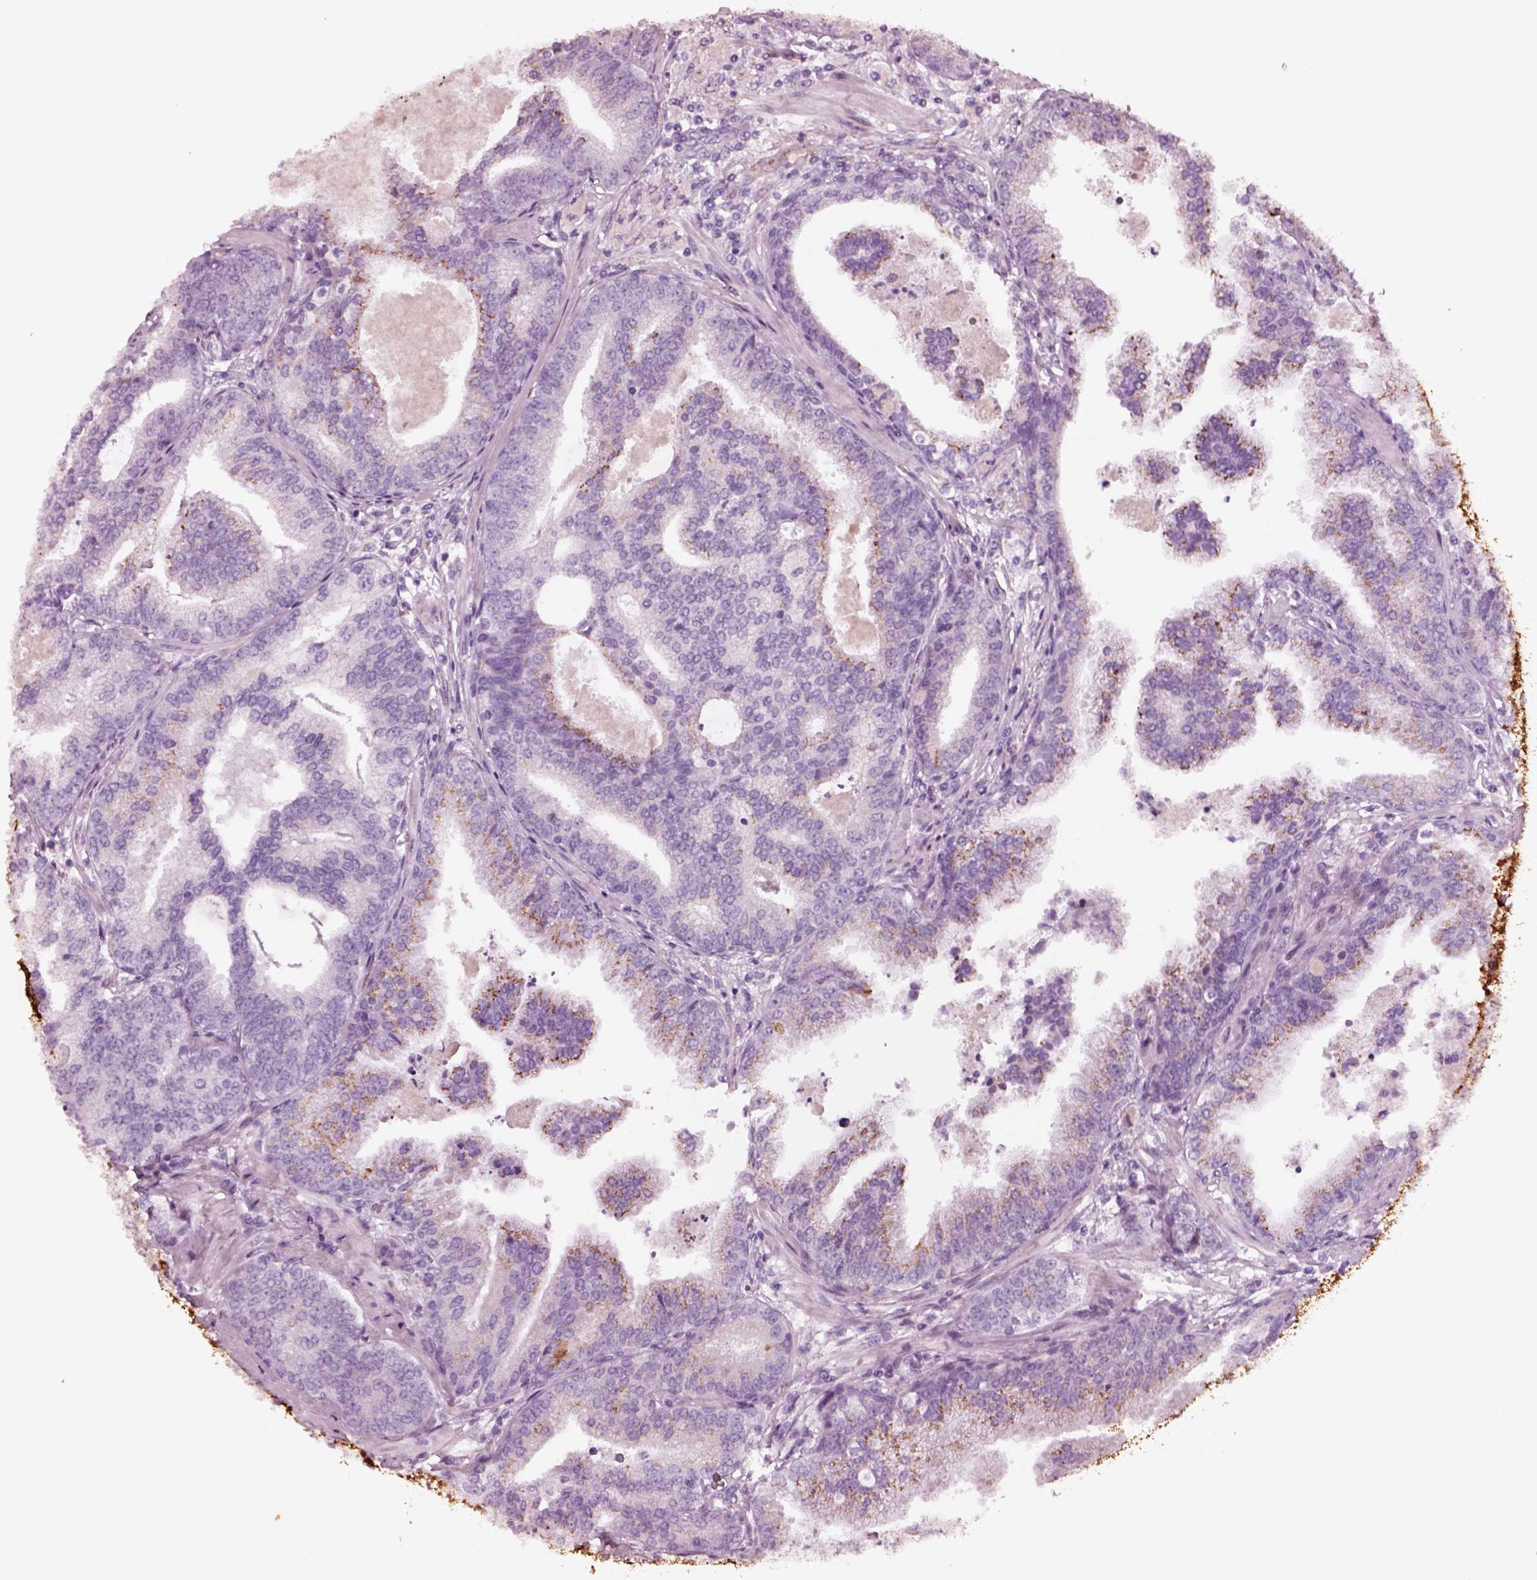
{"staining": {"intensity": "negative", "quantity": "none", "location": "none"}, "tissue": "prostate cancer", "cell_type": "Tumor cells", "image_type": "cancer", "snomed": [{"axis": "morphology", "description": "Adenocarcinoma, NOS"}, {"axis": "topography", "description": "Prostate"}], "caption": "The image demonstrates no significant positivity in tumor cells of prostate cancer (adenocarcinoma).", "gene": "NMRK2", "patient": {"sex": "male", "age": 64}}